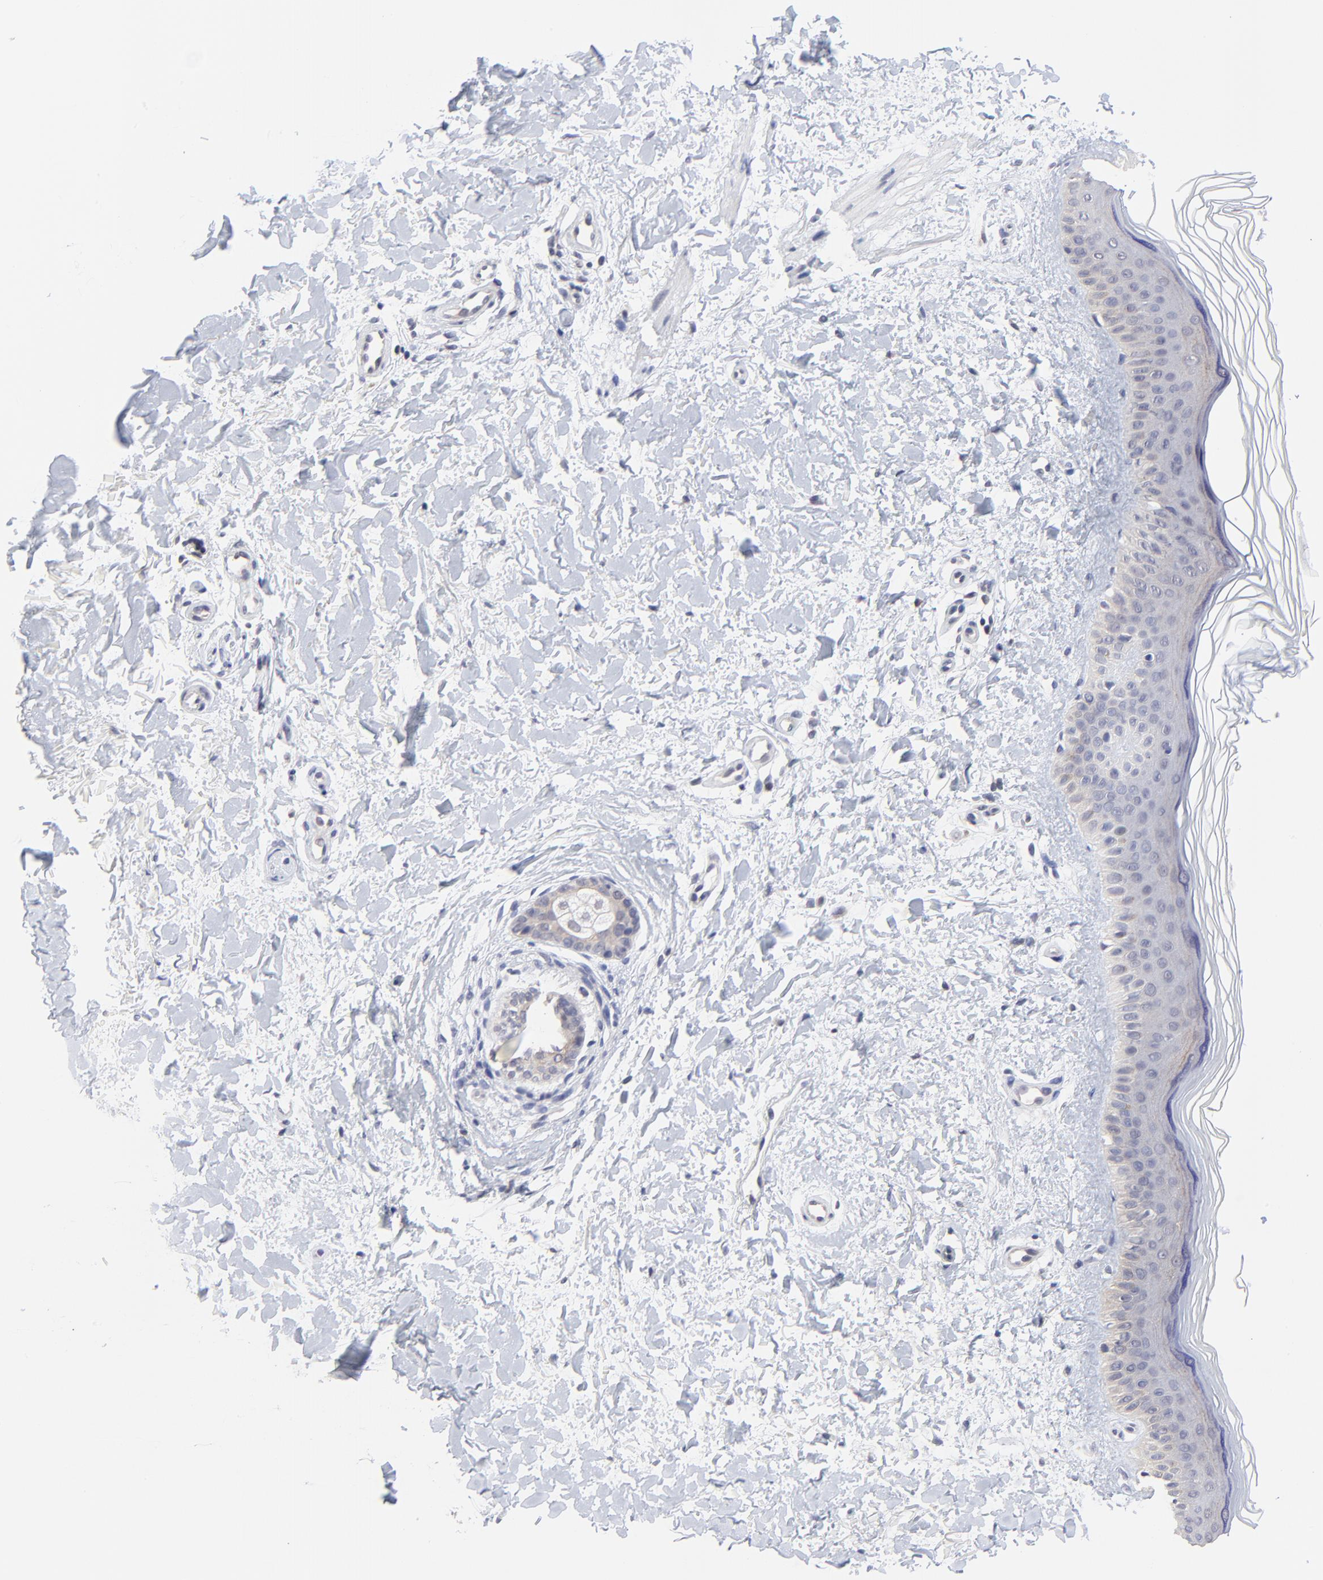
{"staining": {"intensity": "negative", "quantity": "none", "location": "none"}, "tissue": "skin", "cell_type": "Fibroblasts", "image_type": "normal", "snomed": [{"axis": "morphology", "description": "Normal tissue, NOS"}, {"axis": "topography", "description": "Skin"}], "caption": "Fibroblasts are negative for protein expression in normal human skin. Brightfield microscopy of IHC stained with DAB (brown) and hematoxylin (blue), captured at high magnification.", "gene": "FBXO8", "patient": {"sex": "female", "age": 19}}